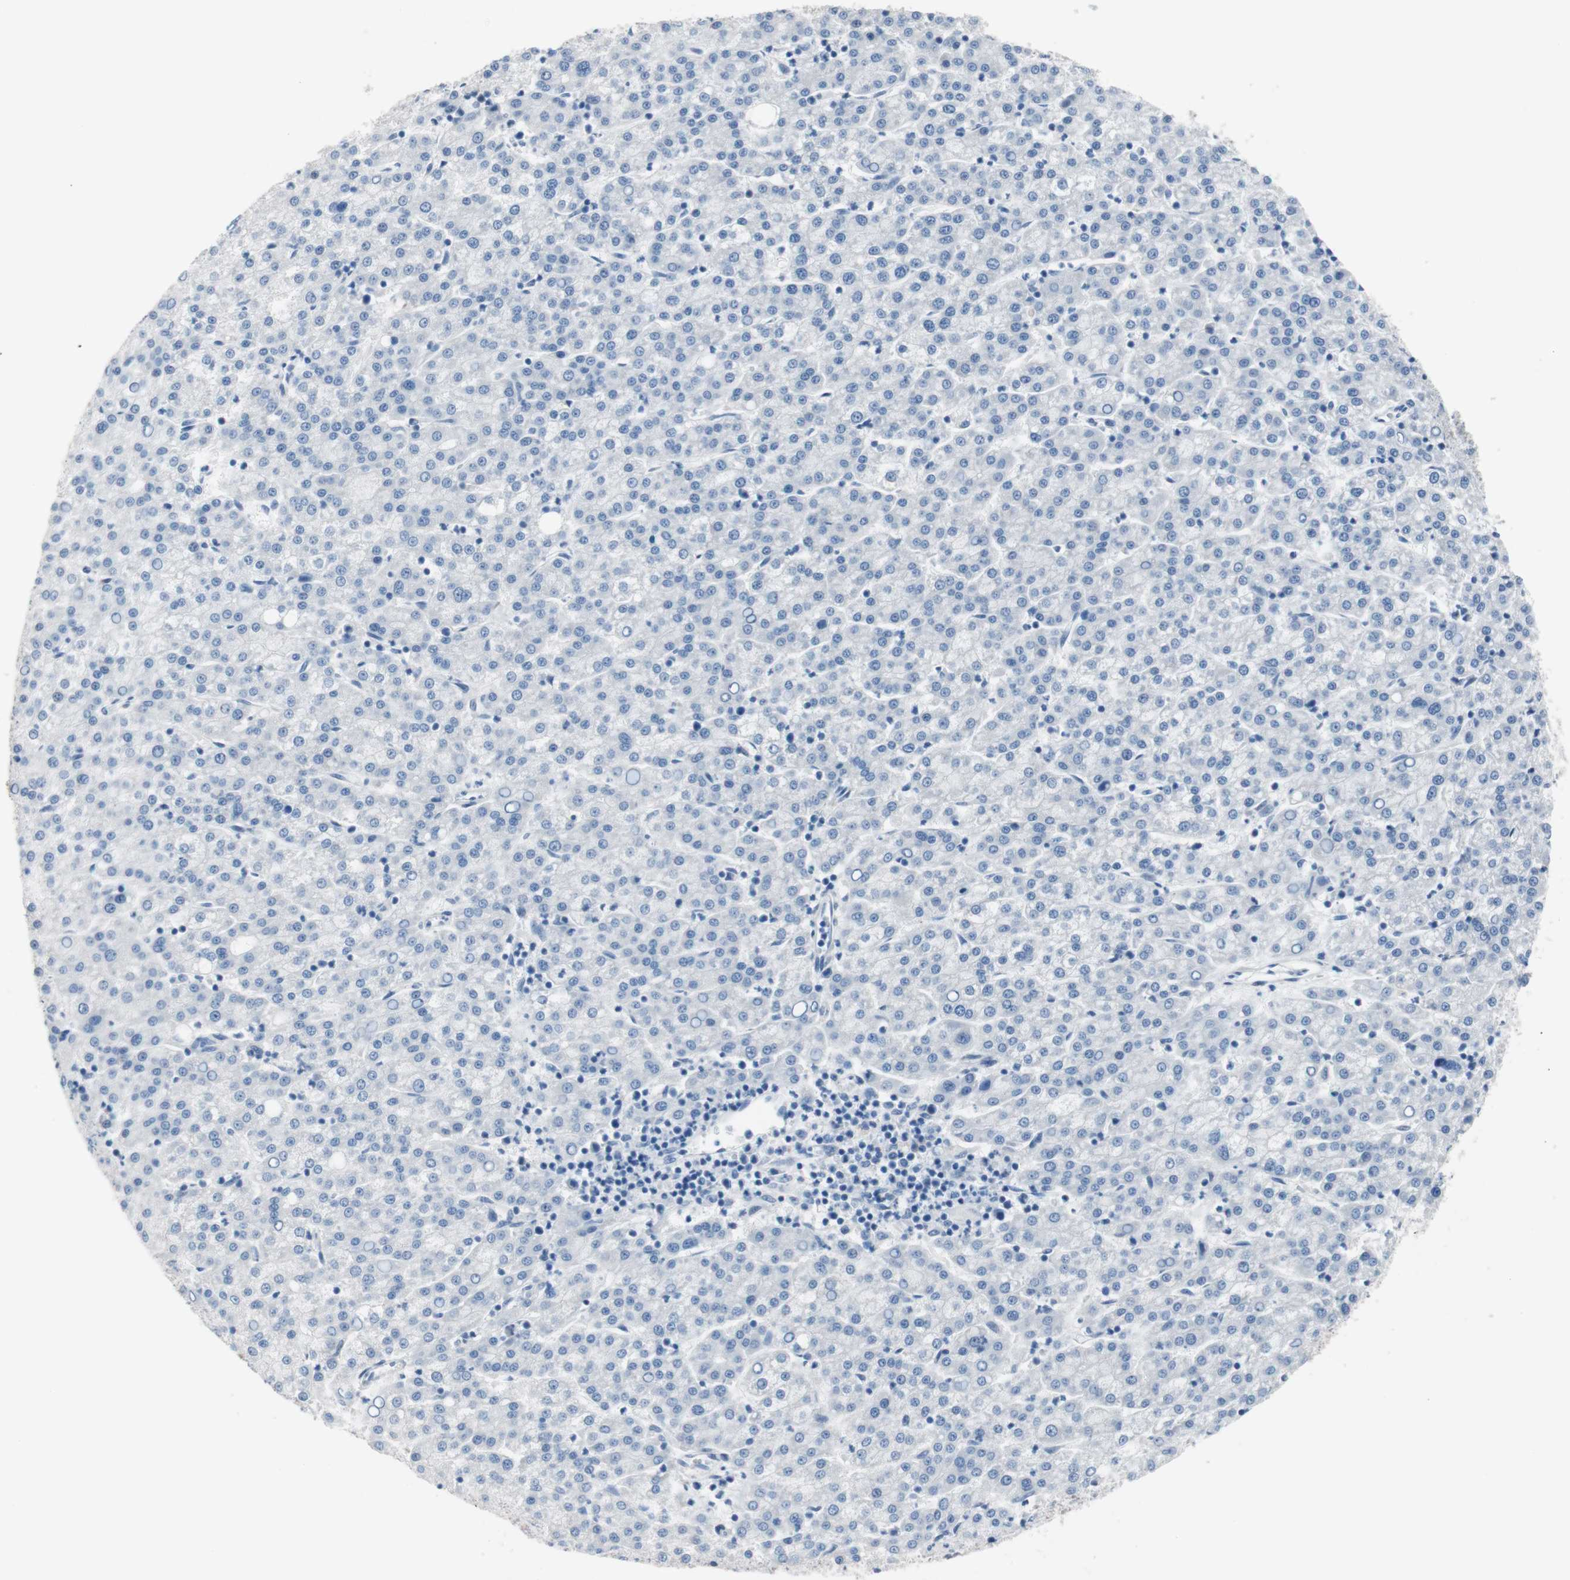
{"staining": {"intensity": "negative", "quantity": "none", "location": "none"}, "tissue": "liver cancer", "cell_type": "Tumor cells", "image_type": "cancer", "snomed": [{"axis": "morphology", "description": "Carcinoma, Hepatocellular, NOS"}, {"axis": "topography", "description": "Liver"}], "caption": "Tumor cells show no significant staining in liver hepatocellular carcinoma. (Stains: DAB (3,3'-diaminobenzidine) immunohistochemistry (IHC) with hematoxylin counter stain, Microscopy: brightfield microscopy at high magnification).", "gene": "ULBP1", "patient": {"sex": "female", "age": 58}}